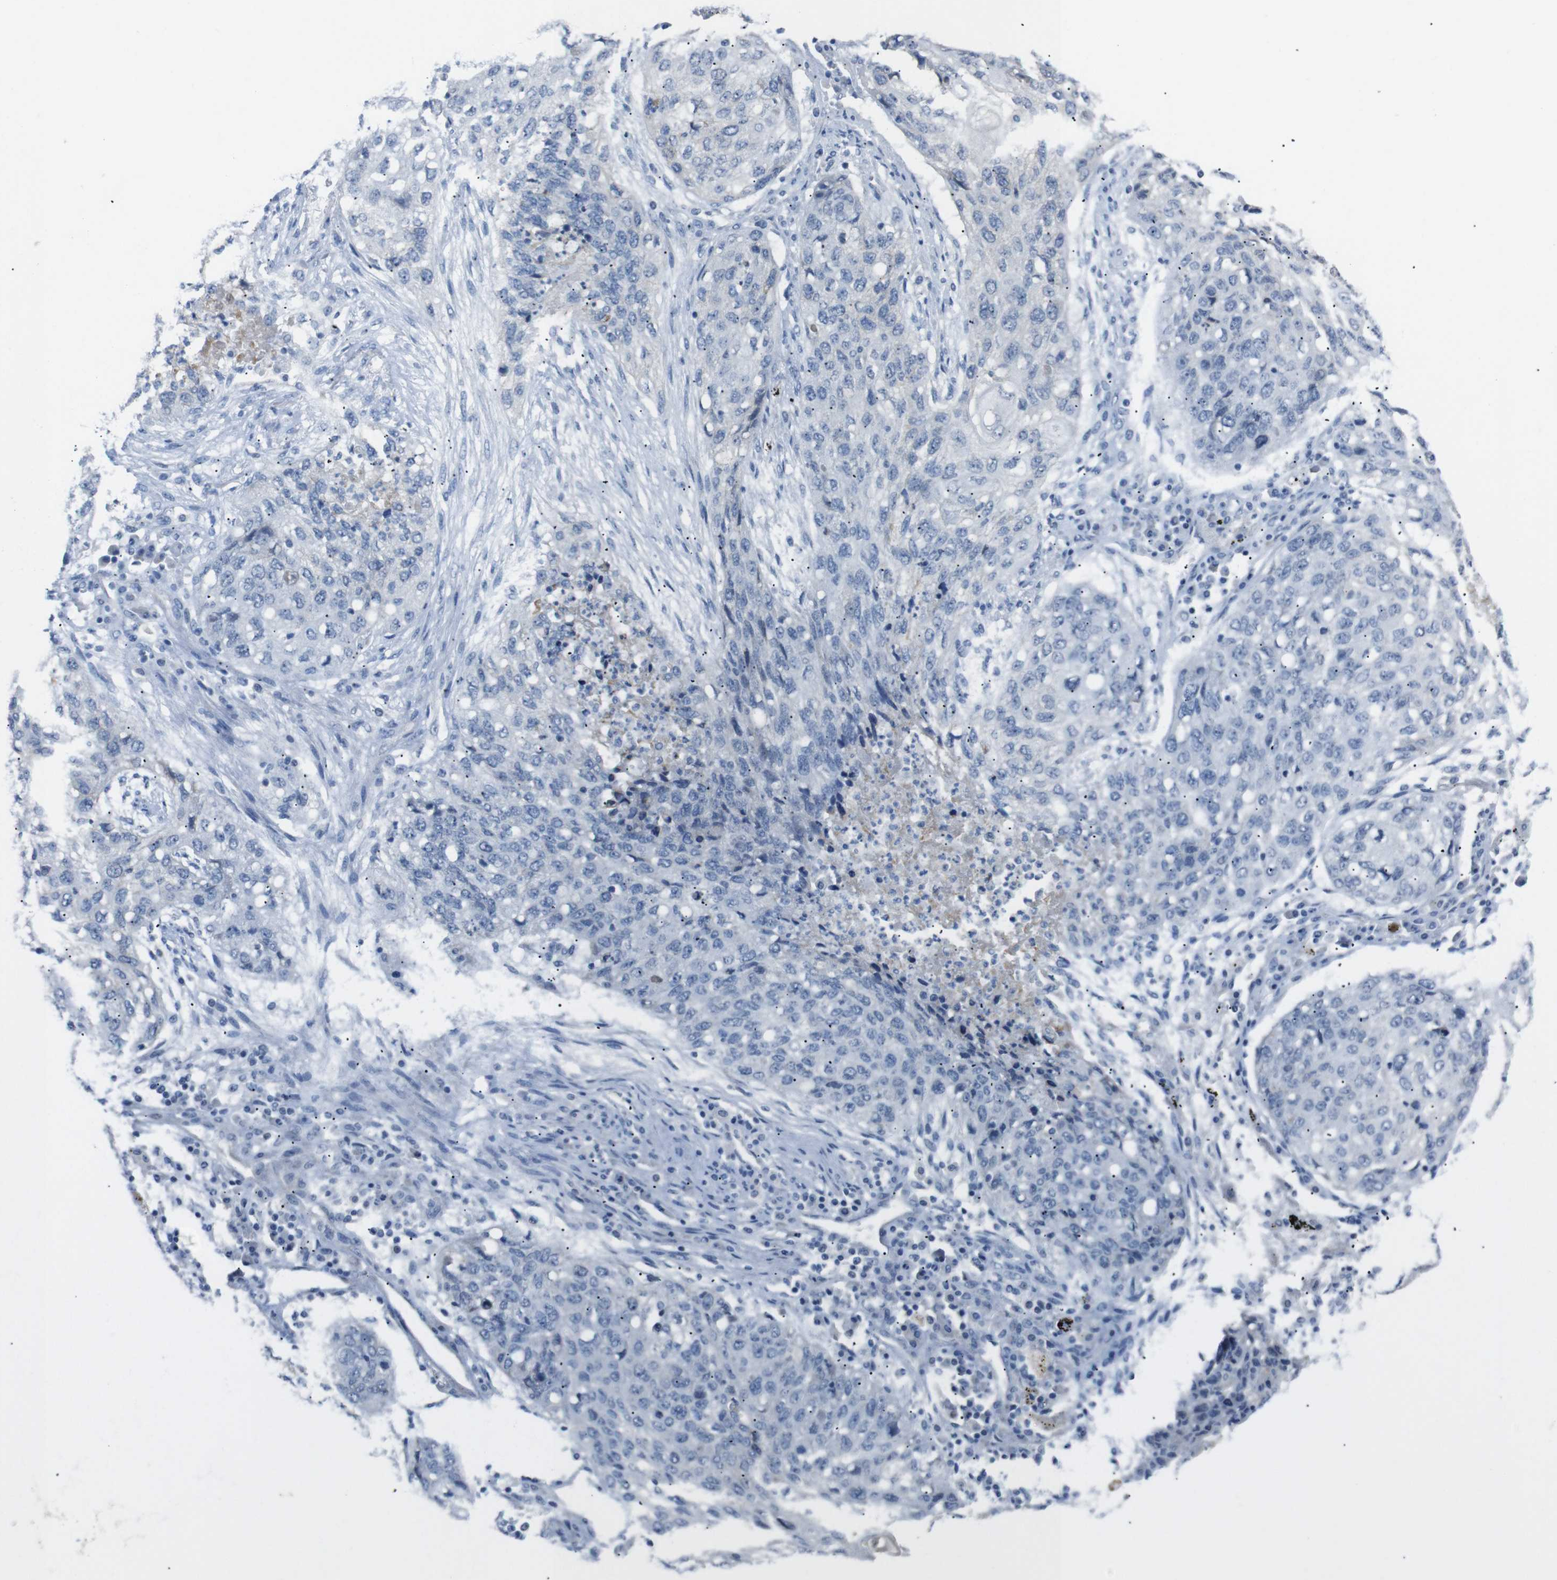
{"staining": {"intensity": "negative", "quantity": "none", "location": "none"}, "tissue": "lung cancer", "cell_type": "Tumor cells", "image_type": "cancer", "snomed": [{"axis": "morphology", "description": "Squamous cell carcinoma, NOS"}, {"axis": "topography", "description": "Lung"}], "caption": "High power microscopy photomicrograph of an IHC photomicrograph of lung squamous cell carcinoma, revealing no significant expression in tumor cells. (IHC, brightfield microscopy, high magnification).", "gene": "CHRM5", "patient": {"sex": "female", "age": 63}}